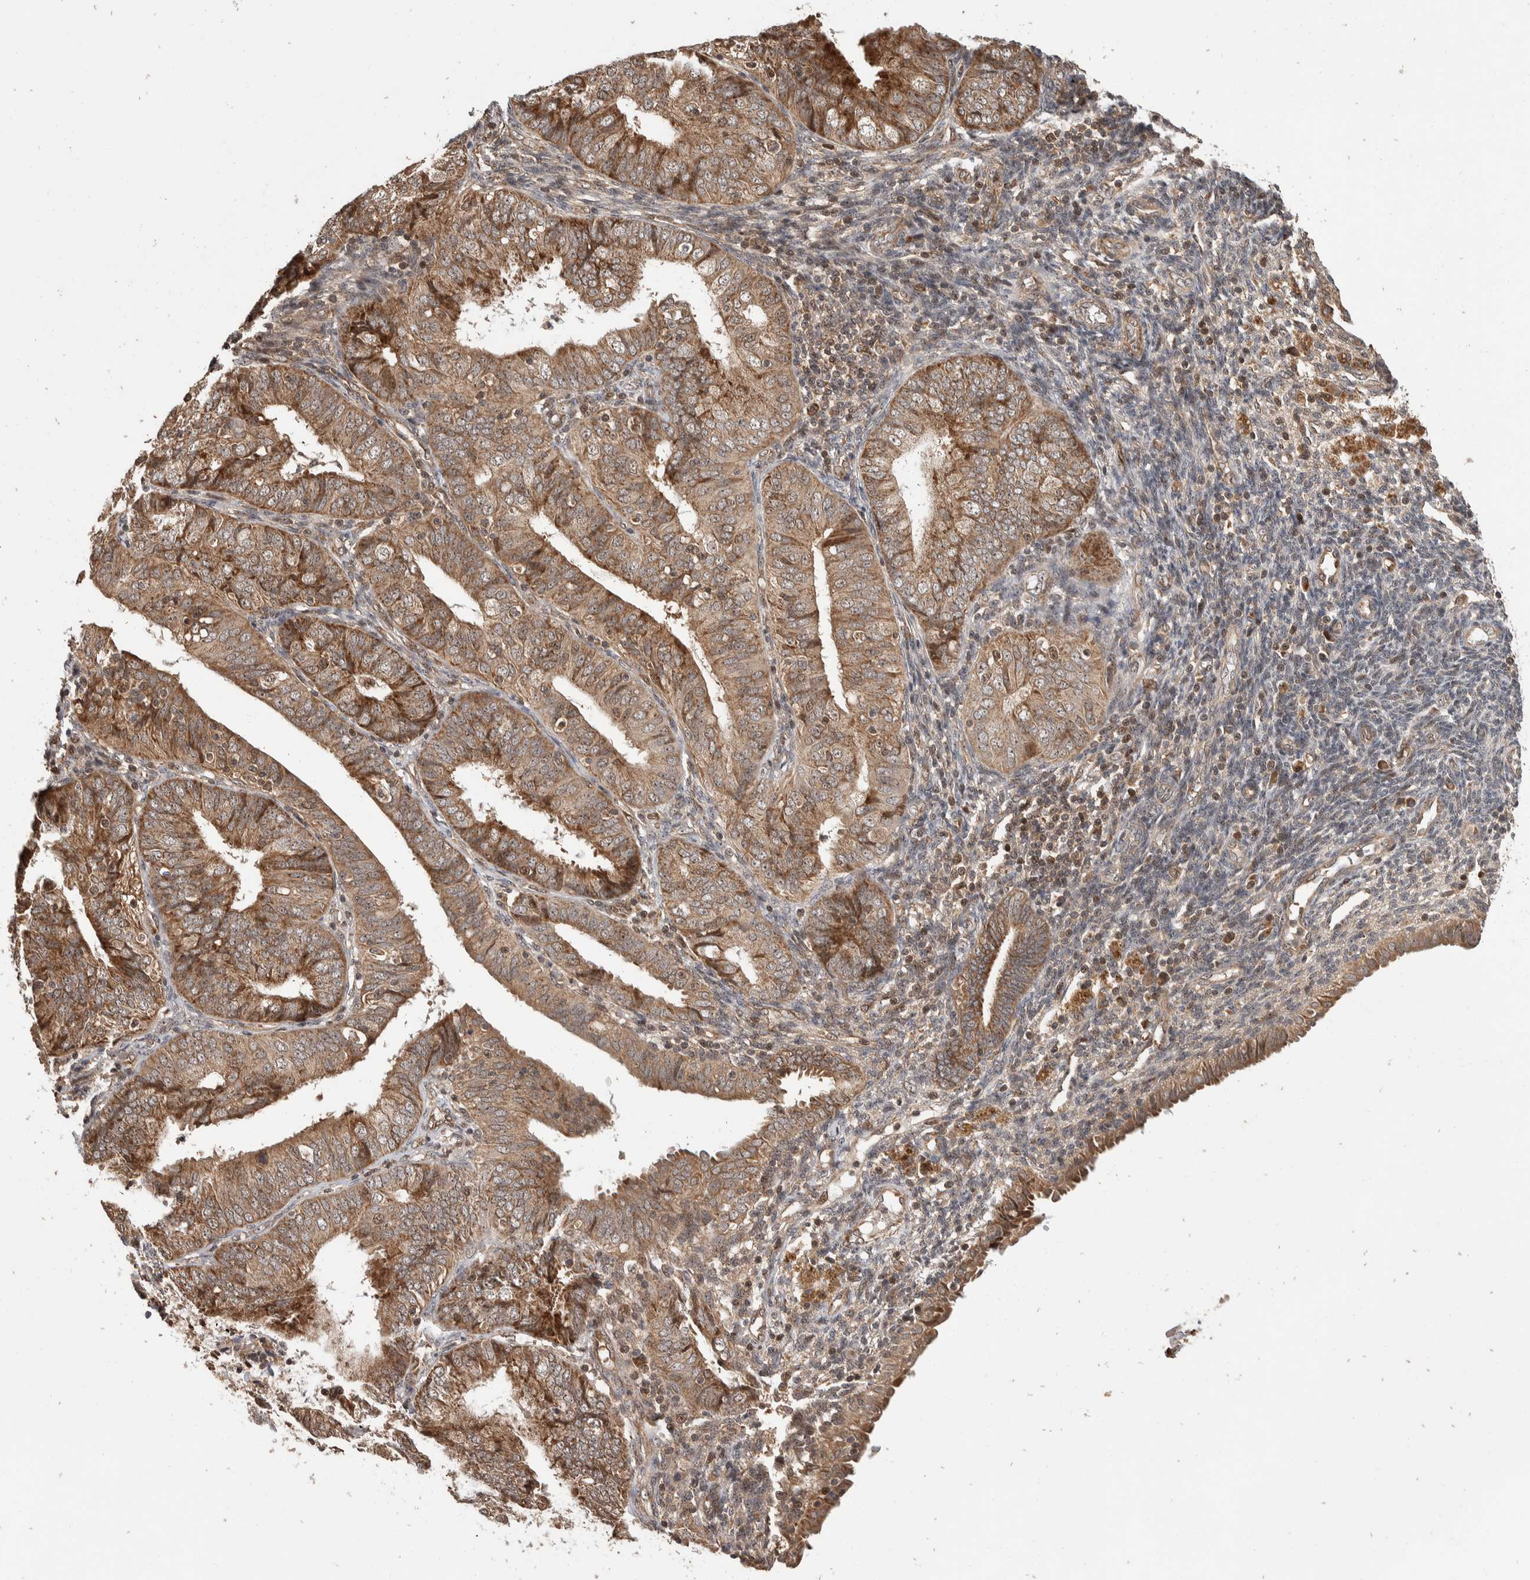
{"staining": {"intensity": "moderate", "quantity": ">75%", "location": "cytoplasmic/membranous"}, "tissue": "endometrial cancer", "cell_type": "Tumor cells", "image_type": "cancer", "snomed": [{"axis": "morphology", "description": "Adenocarcinoma, NOS"}, {"axis": "topography", "description": "Endometrium"}], "caption": "Adenocarcinoma (endometrial) tissue demonstrates moderate cytoplasmic/membranous positivity in approximately >75% of tumor cells, visualized by immunohistochemistry. The staining was performed using DAB, with brown indicating positive protein expression. Nuclei are stained blue with hematoxylin.", "gene": "ABHD11", "patient": {"sex": "female", "age": 58}}